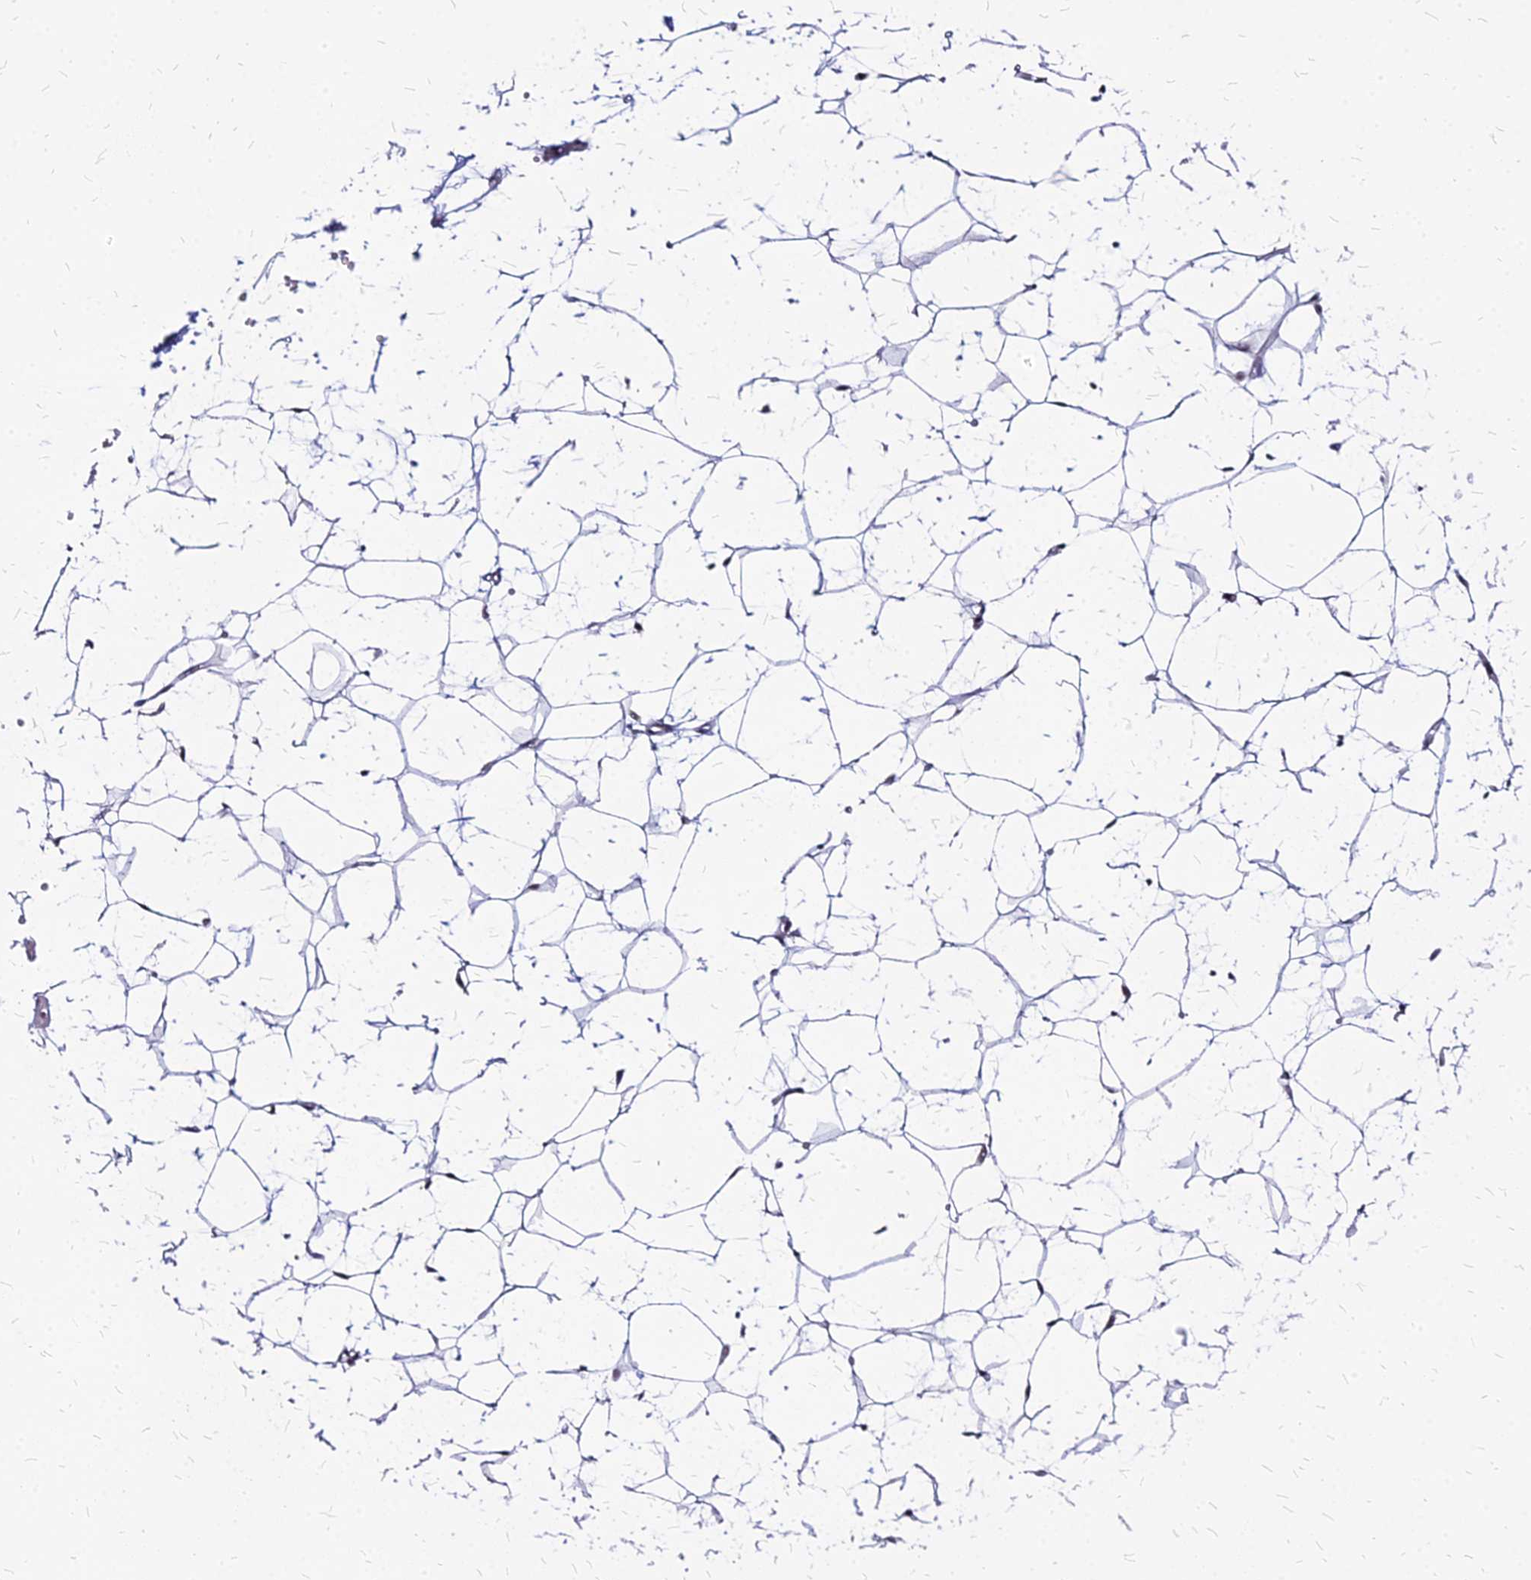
{"staining": {"intensity": "negative", "quantity": "none", "location": "none"}, "tissue": "adipose tissue", "cell_type": "Adipocytes", "image_type": "normal", "snomed": [{"axis": "morphology", "description": "Normal tissue, NOS"}, {"axis": "topography", "description": "Breast"}], "caption": "DAB immunohistochemical staining of normal adipose tissue displays no significant expression in adipocytes.", "gene": "FDX2", "patient": {"sex": "female", "age": 23}}